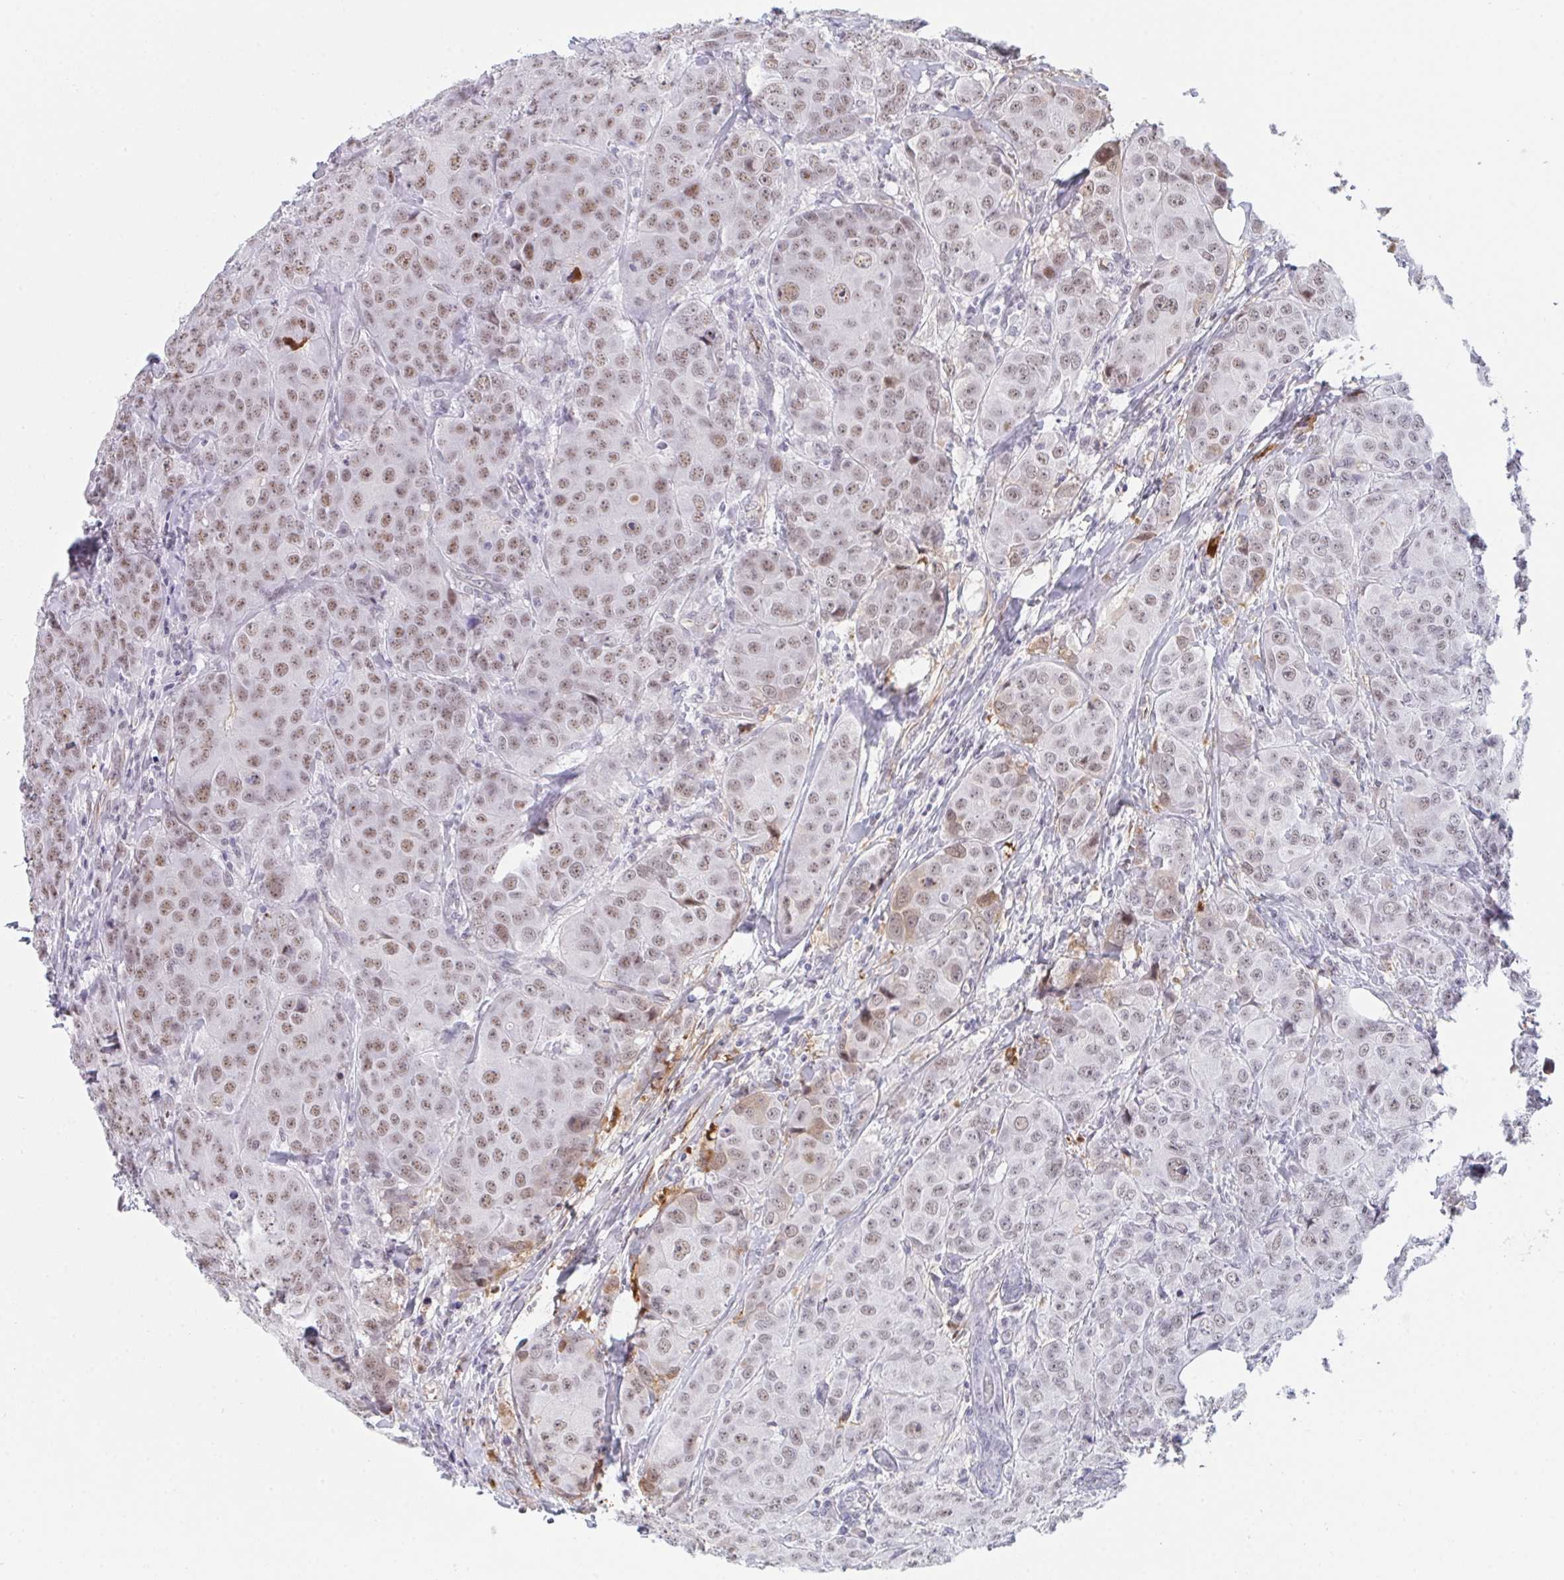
{"staining": {"intensity": "moderate", "quantity": ">75%", "location": "nuclear"}, "tissue": "breast cancer", "cell_type": "Tumor cells", "image_type": "cancer", "snomed": [{"axis": "morphology", "description": "Duct carcinoma"}, {"axis": "topography", "description": "Breast"}], "caption": "This histopathology image displays breast infiltrating ductal carcinoma stained with IHC to label a protein in brown. The nuclear of tumor cells show moderate positivity for the protein. Nuclei are counter-stained blue.", "gene": "DSCAML1", "patient": {"sex": "female", "age": 43}}